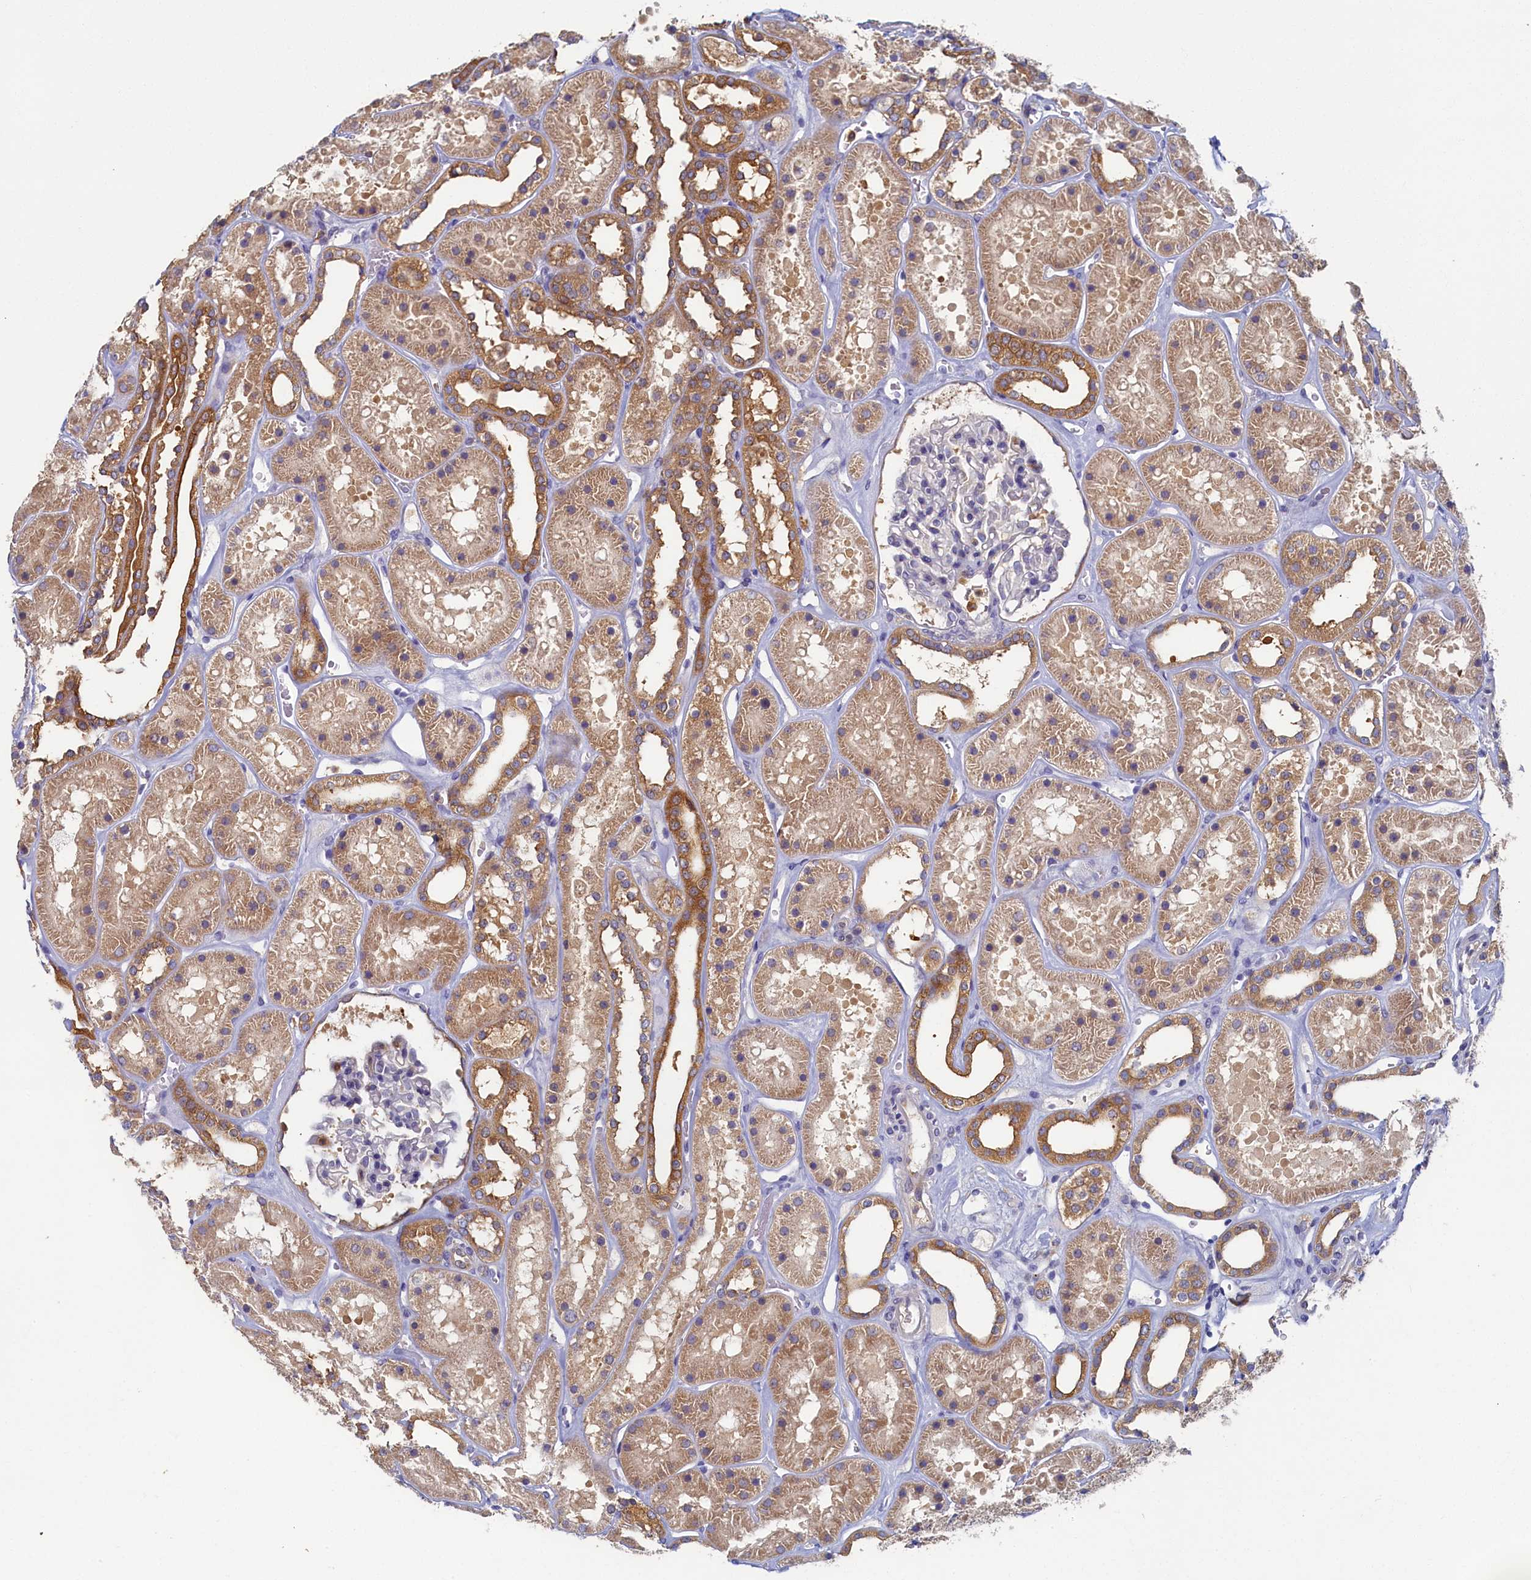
{"staining": {"intensity": "moderate", "quantity": "<25%", "location": "cytoplasmic/membranous"}, "tissue": "kidney", "cell_type": "Cells in glomeruli", "image_type": "normal", "snomed": [{"axis": "morphology", "description": "Normal tissue, NOS"}, {"axis": "topography", "description": "Kidney"}], "caption": "Cells in glomeruli reveal low levels of moderate cytoplasmic/membranous staining in about <25% of cells in unremarkable human kidney.", "gene": "TIMM8B", "patient": {"sex": "female", "age": 41}}